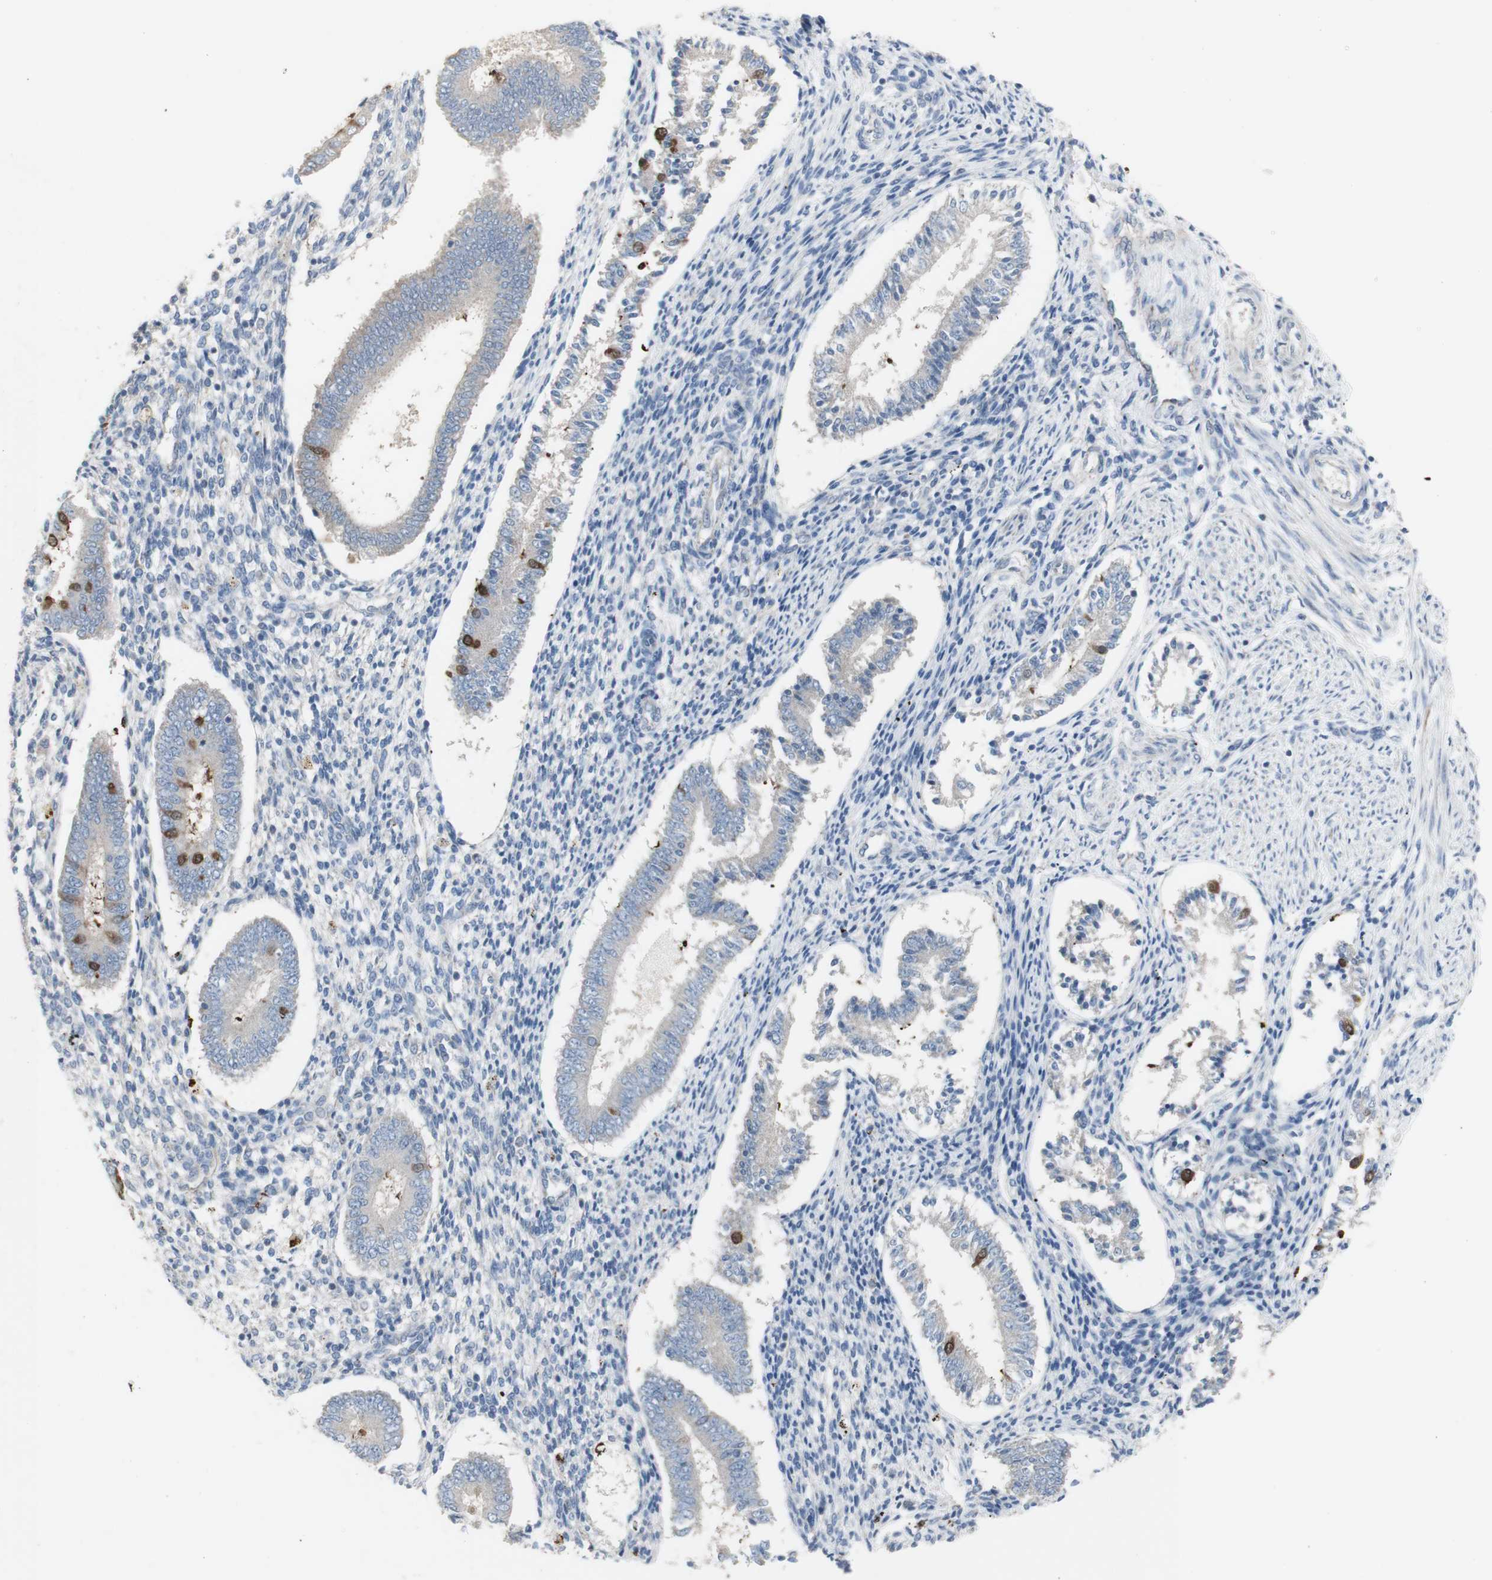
{"staining": {"intensity": "weak", "quantity": "<25%", "location": "cytoplasmic/membranous"}, "tissue": "endometrium", "cell_type": "Cells in endometrial stroma", "image_type": "normal", "snomed": [{"axis": "morphology", "description": "Normal tissue, NOS"}, {"axis": "topography", "description": "Endometrium"}], "caption": "This is a histopathology image of IHC staining of unremarkable endometrium, which shows no staining in cells in endometrial stroma.", "gene": "C3orf52", "patient": {"sex": "female", "age": 42}}